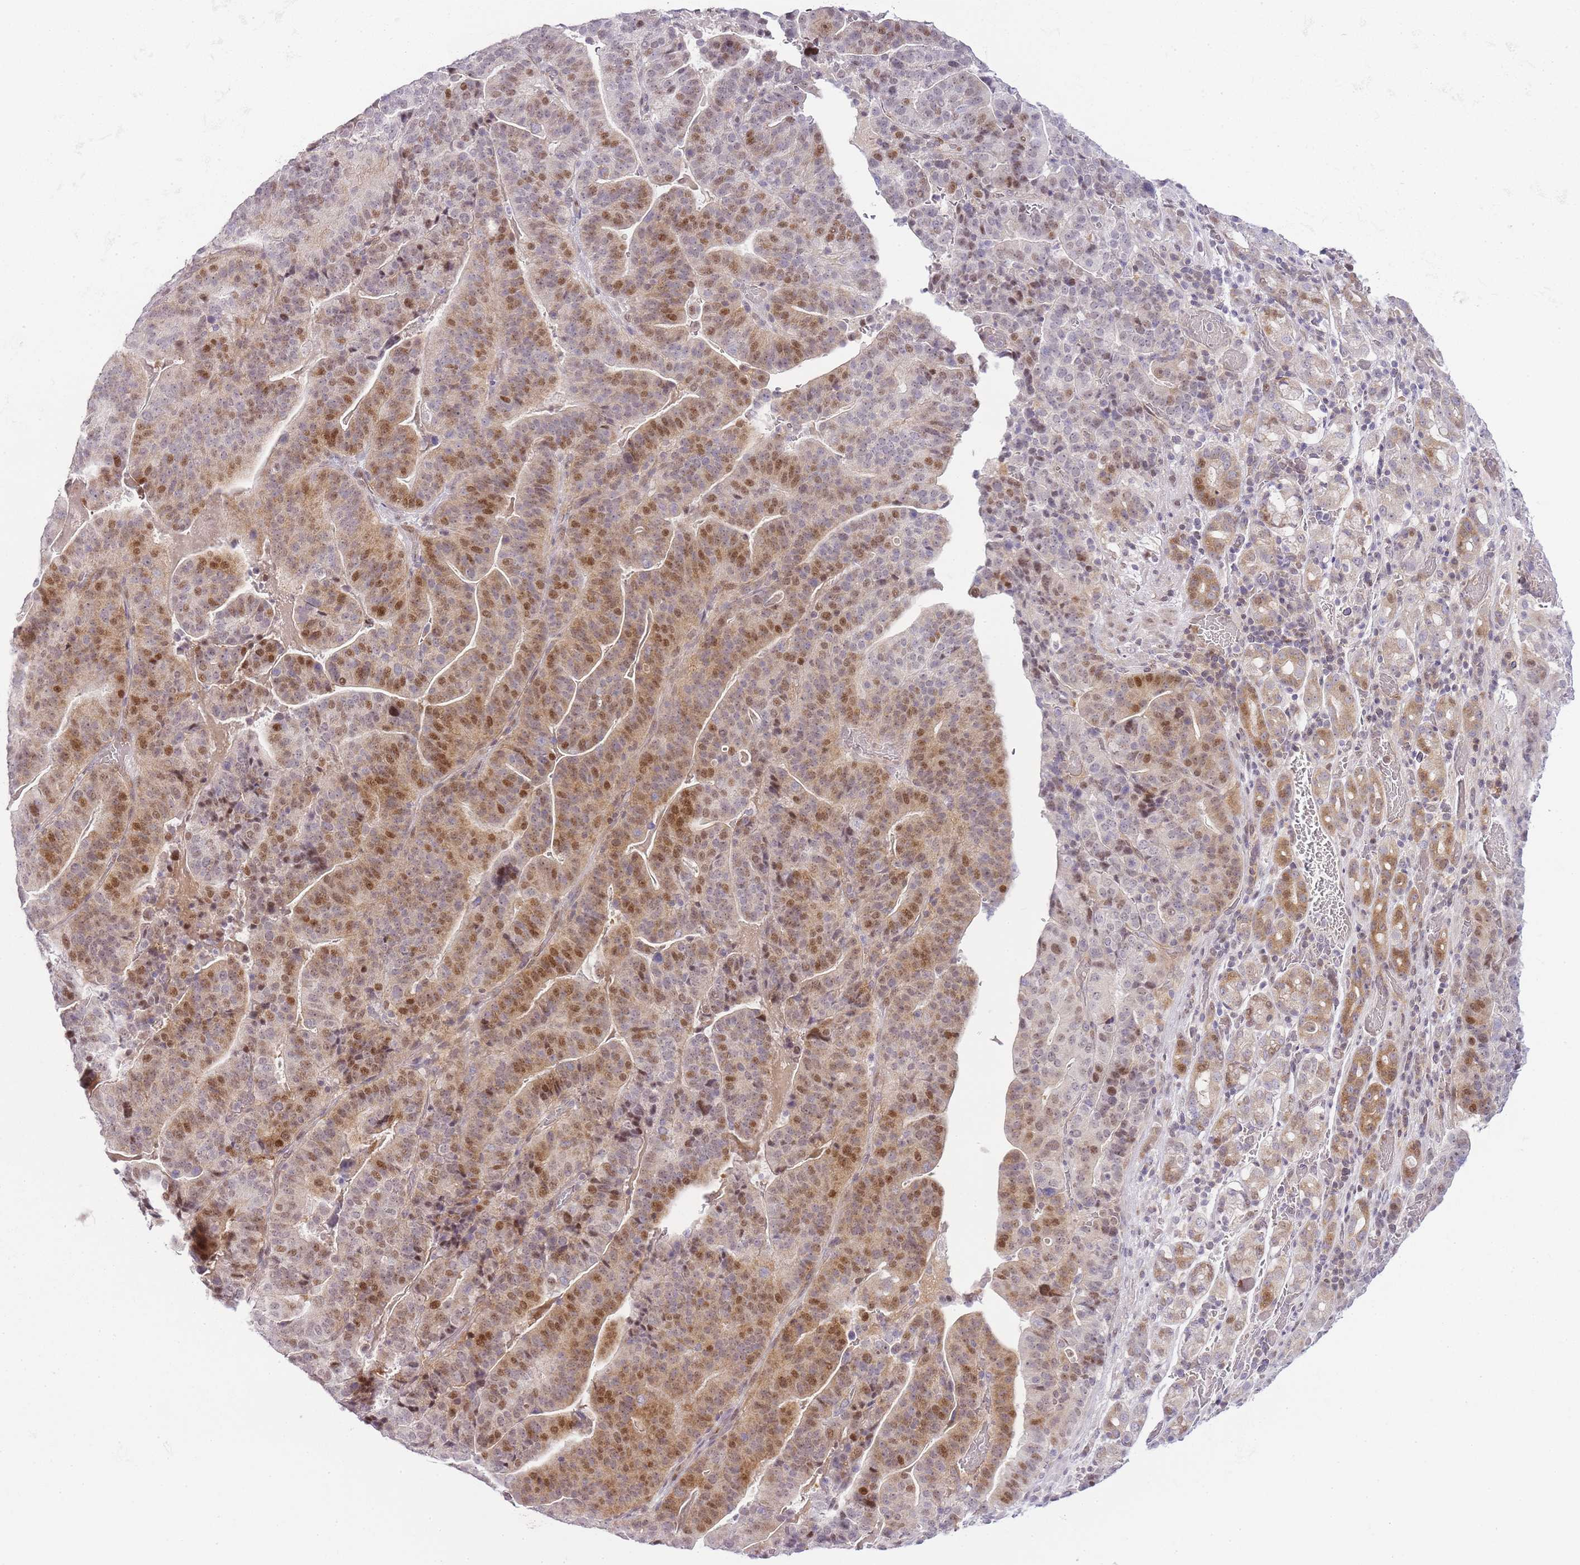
{"staining": {"intensity": "moderate", "quantity": ">75%", "location": "cytoplasmic/membranous,nuclear"}, "tissue": "stomach cancer", "cell_type": "Tumor cells", "image_type": "cancer", "snomed": [{"axis": "morphology", "description": "Adenocarcinoma, NOS"}, {"axis": "topography", "description": "Stomach"}], "caption": "A photomicrograph of human stomach cancer (adenocarcinoma) stained for a protein demonstrates moderate cytoplasmic/membranous and nuclear brown staining in tumor cells. The staining was performed using DAB (3,3'-diaminobenzidine) to visualize the protein expression in brown, while the nuclei were stained in blue with hematoxylin (Magnification: 20x).", "gene": "OGG1", "patient": {"sex": "male", "age": 48}}